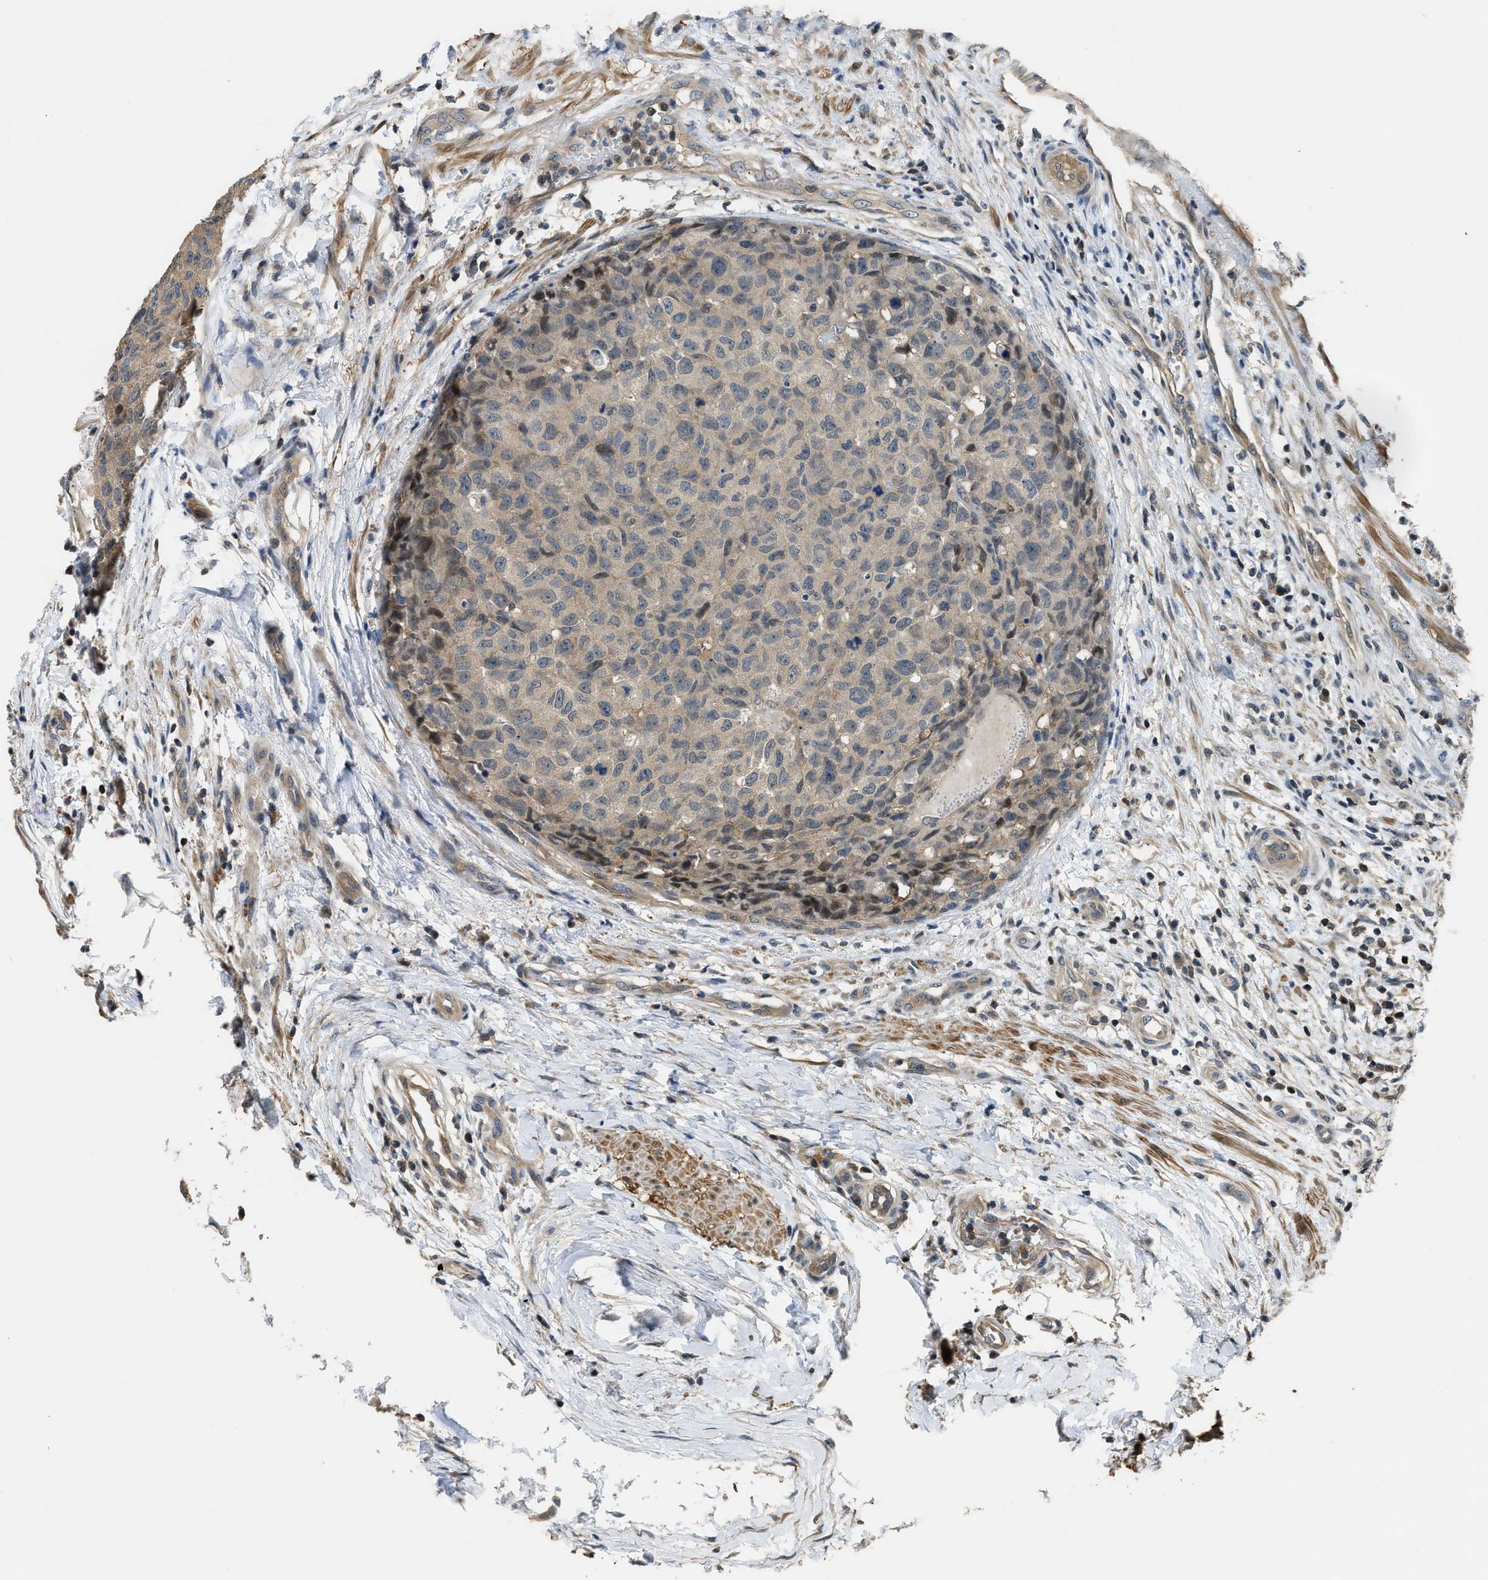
{"staining": {"intensity": "weak", "quantity": ">75%", "location": "cytoplasmic/membranous"}, "tissue": "testis cancer", "cell_type": "Tumor cells", "image_type": "cancer", "snomed": [{"axis": "morphology", "description": "Seminoma, NOS"}, {"axis": "topography", "description": "Testis"}], "caption": "Brown immunohistochemical staining in human testis seminoma reveals weak cytoplasmic/membranous staining in about >75% of tumor cells.", "gene": "TES", "patient": {"sex": "male", "age": 59}}